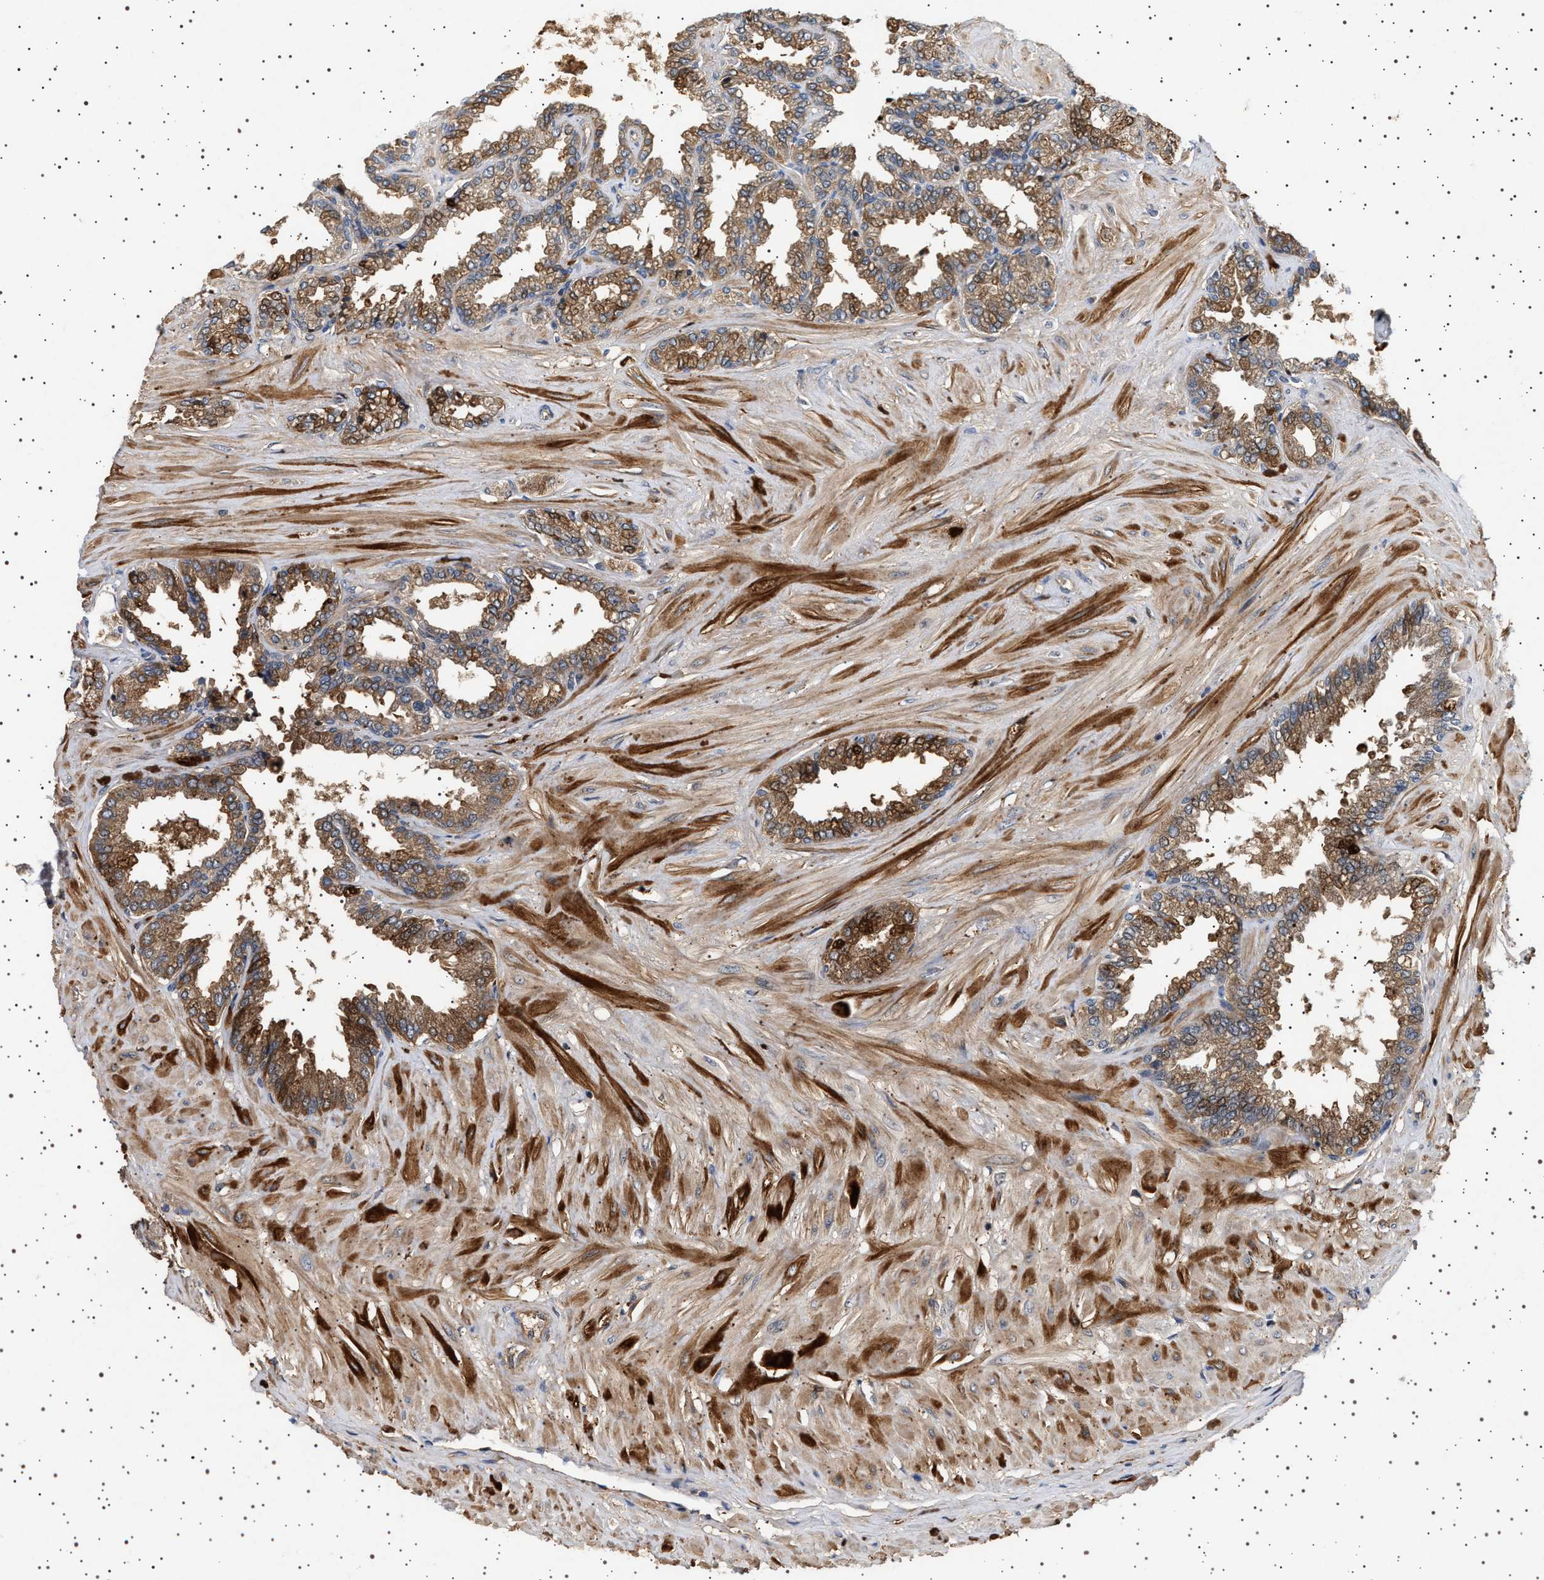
{"staining": {"intensity": "moderate", "quantity": "25%-75%", "location": "cytoplasmic/membranous"}, "tissue": "seminal vesicle", "cell_type": "Glandular cells", "image_type": "normal", "snomed": [{"axis": "morphology", "description": "Normal tissue, NOS"}, {"axis": "topography", "description": "Seminal veicle"}], "caption": "Protein staining of unremarkable seminal vesicle reveals moderate cytoplasmic/membranous expression in about 25%-75% of glandular cells. (Brightfield microscopy of DAB IHC at high magnification).", "gene": "FICD", "patient": {"sex": "male", "age": 46}}